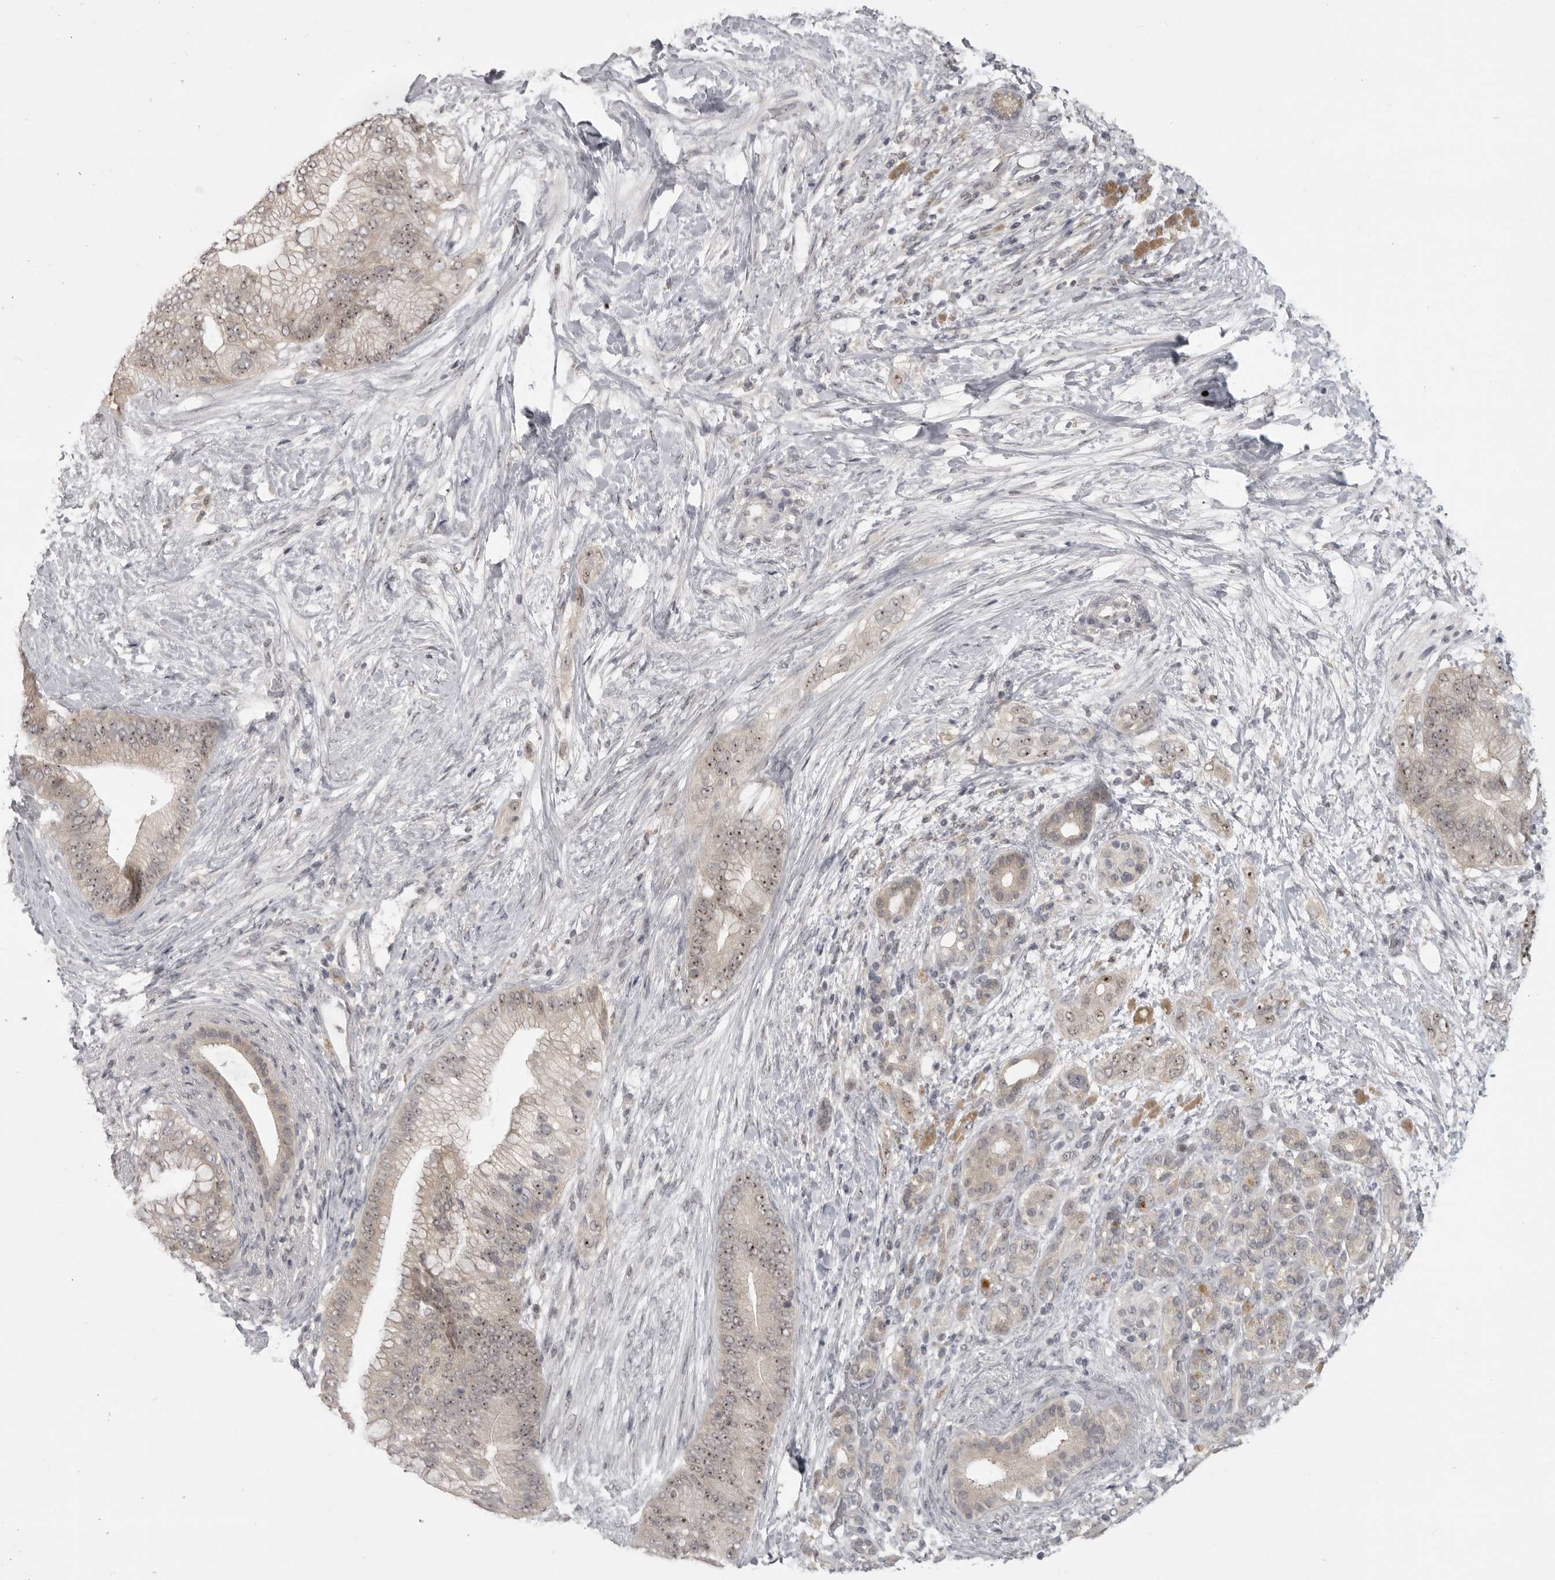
{"staining": {"intensity": "weak", "quantity": ">75%", "location": "cytoplasmic/membranous,nuclear"}, "tissue": "pancreatic cancer", "cell_type": "Tumor cells", "image_type": "cancer", "snomed": [{"axis": "morphology", "description": "Adenocarcinoma, NOS"}, {"axis": "topography", "description": "Pancreas"}], "caption": "Immunohistochemical staining of pancreatic cancer (adenocarcinoma) displays low levels of weak cytoplasmic/membranous and nuclear protein expression in approximately >75% of tumor cells.", "gene": "MRTO4", "patient": {"sex": "male", "age": 53}}